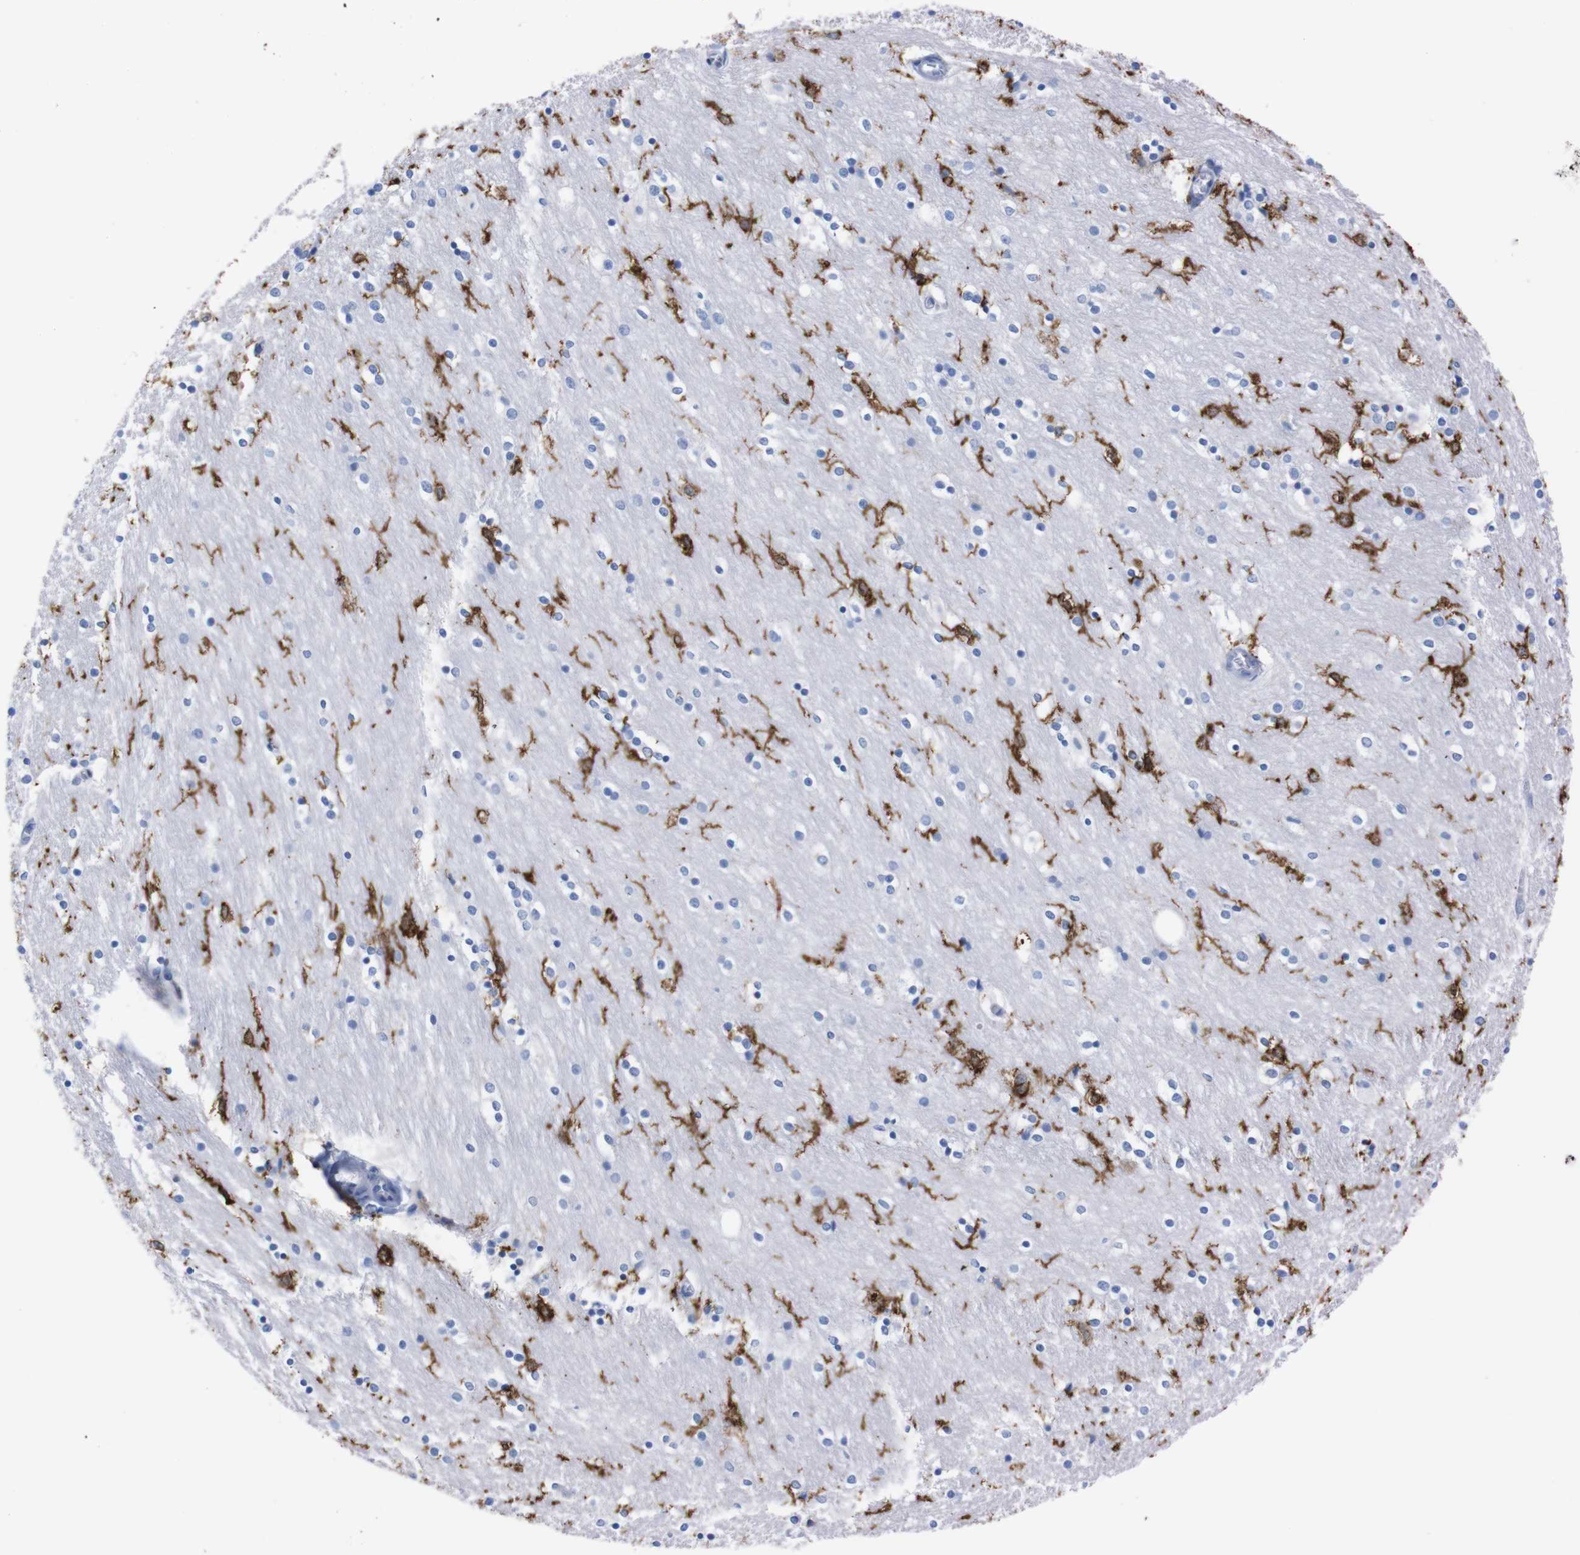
{"staining": {"intensity": "strong", "quantity": "<25%", "location": "cytoplasmic/membranous,nuclear"}, "tissue": "caudate", "cell_type": "Glial cells", "image_type": "normal", "snomed": [{"axis": "morphology", "description": "Normal tissue, NOS"}, {"axis": "topography", "description": "Lateral ventricle wall"}], "caption": "This photomicrograph exhibits benign caudate stained with IHC to label a protein in brown. The cytoplasmic/membranous,nuclear of glial cells show strong positivity for the protein. Nuclei are counter-stained blue.", "gene": "P2RY12", "patient": {"sex": "female", "age": 54}}